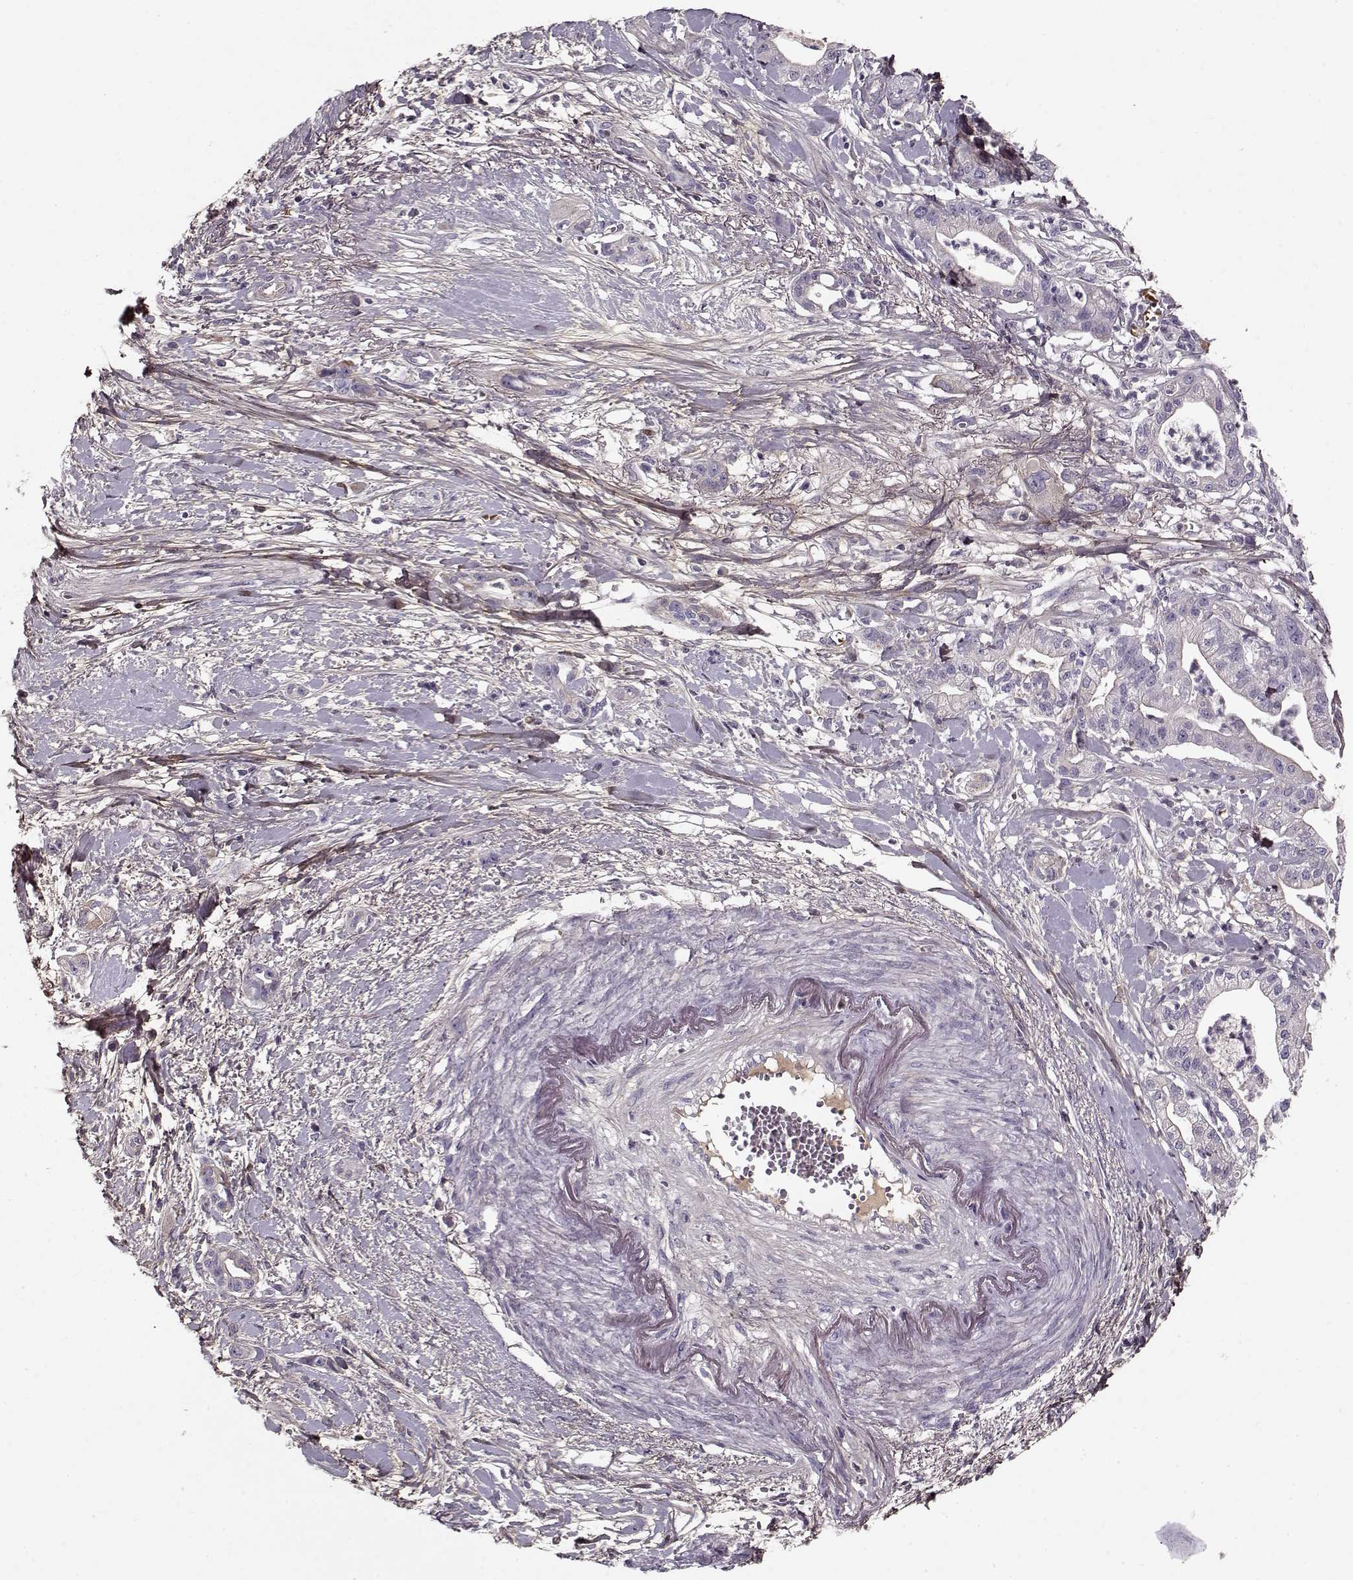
{"staining": {"intensity": "negative", "quantity": "none", "location": "none"}, "tissue": "pancreatic cancer", "cell_type": "Tumor cells", "image_type": "cancer", "snomed": [{"axis": "morphology", "description": "Normal tissue, NOS"}, {"axis": "morphology", "description": "Adenocarcinoma, NOS"}, {"axis": "topography", "description": "Lymph node"}, {"axis": "topography", "description": "Pancreas"}], "caption": "Tumor cells are negative for brown protein staining in pancreatic adenocarcinoma.", "gene": "LUM", "patient": {"sex": "female", "age": 58}}